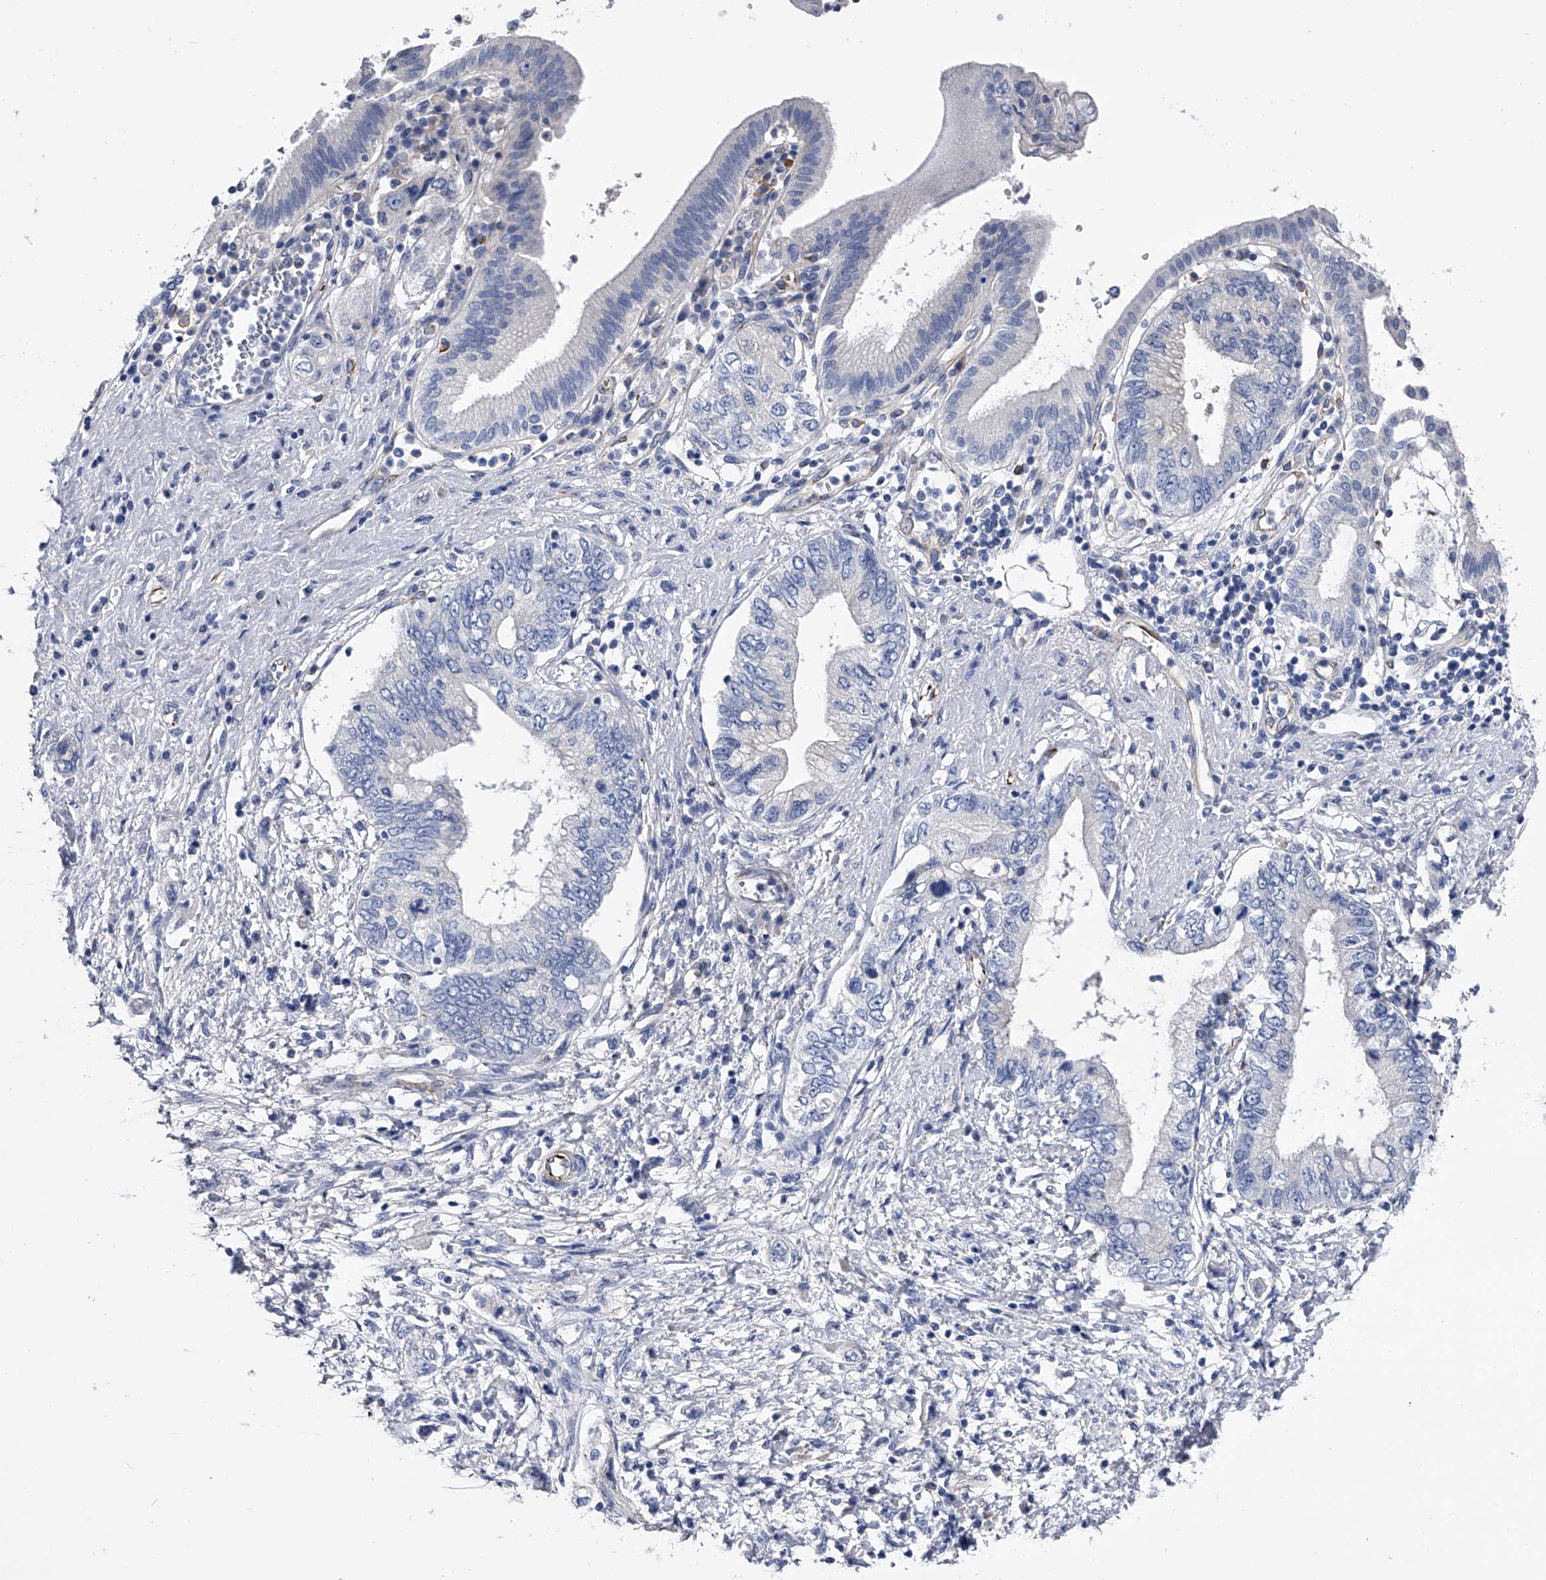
{"staining": {"intensity": "negative", "quantity": "none", "location": "none"}, "tissue": "pancreatic cancer", "cell_type": "Tumor cells", "image_type": "cancer", "snomed": [{"axis": "morphology", "description": "Adenocarcinoma, NOS"}, {"axis": "topography", "description": "Pancreas"}], "caption": "Immunohistochemistry micrograph of human pancreatic cancer (adenocarcinoma) stained for a protein (brown), which shows no positivity in tumor cells.", "gene": "EFCAB7", "patient": {"sex": "female", "age": 73}}